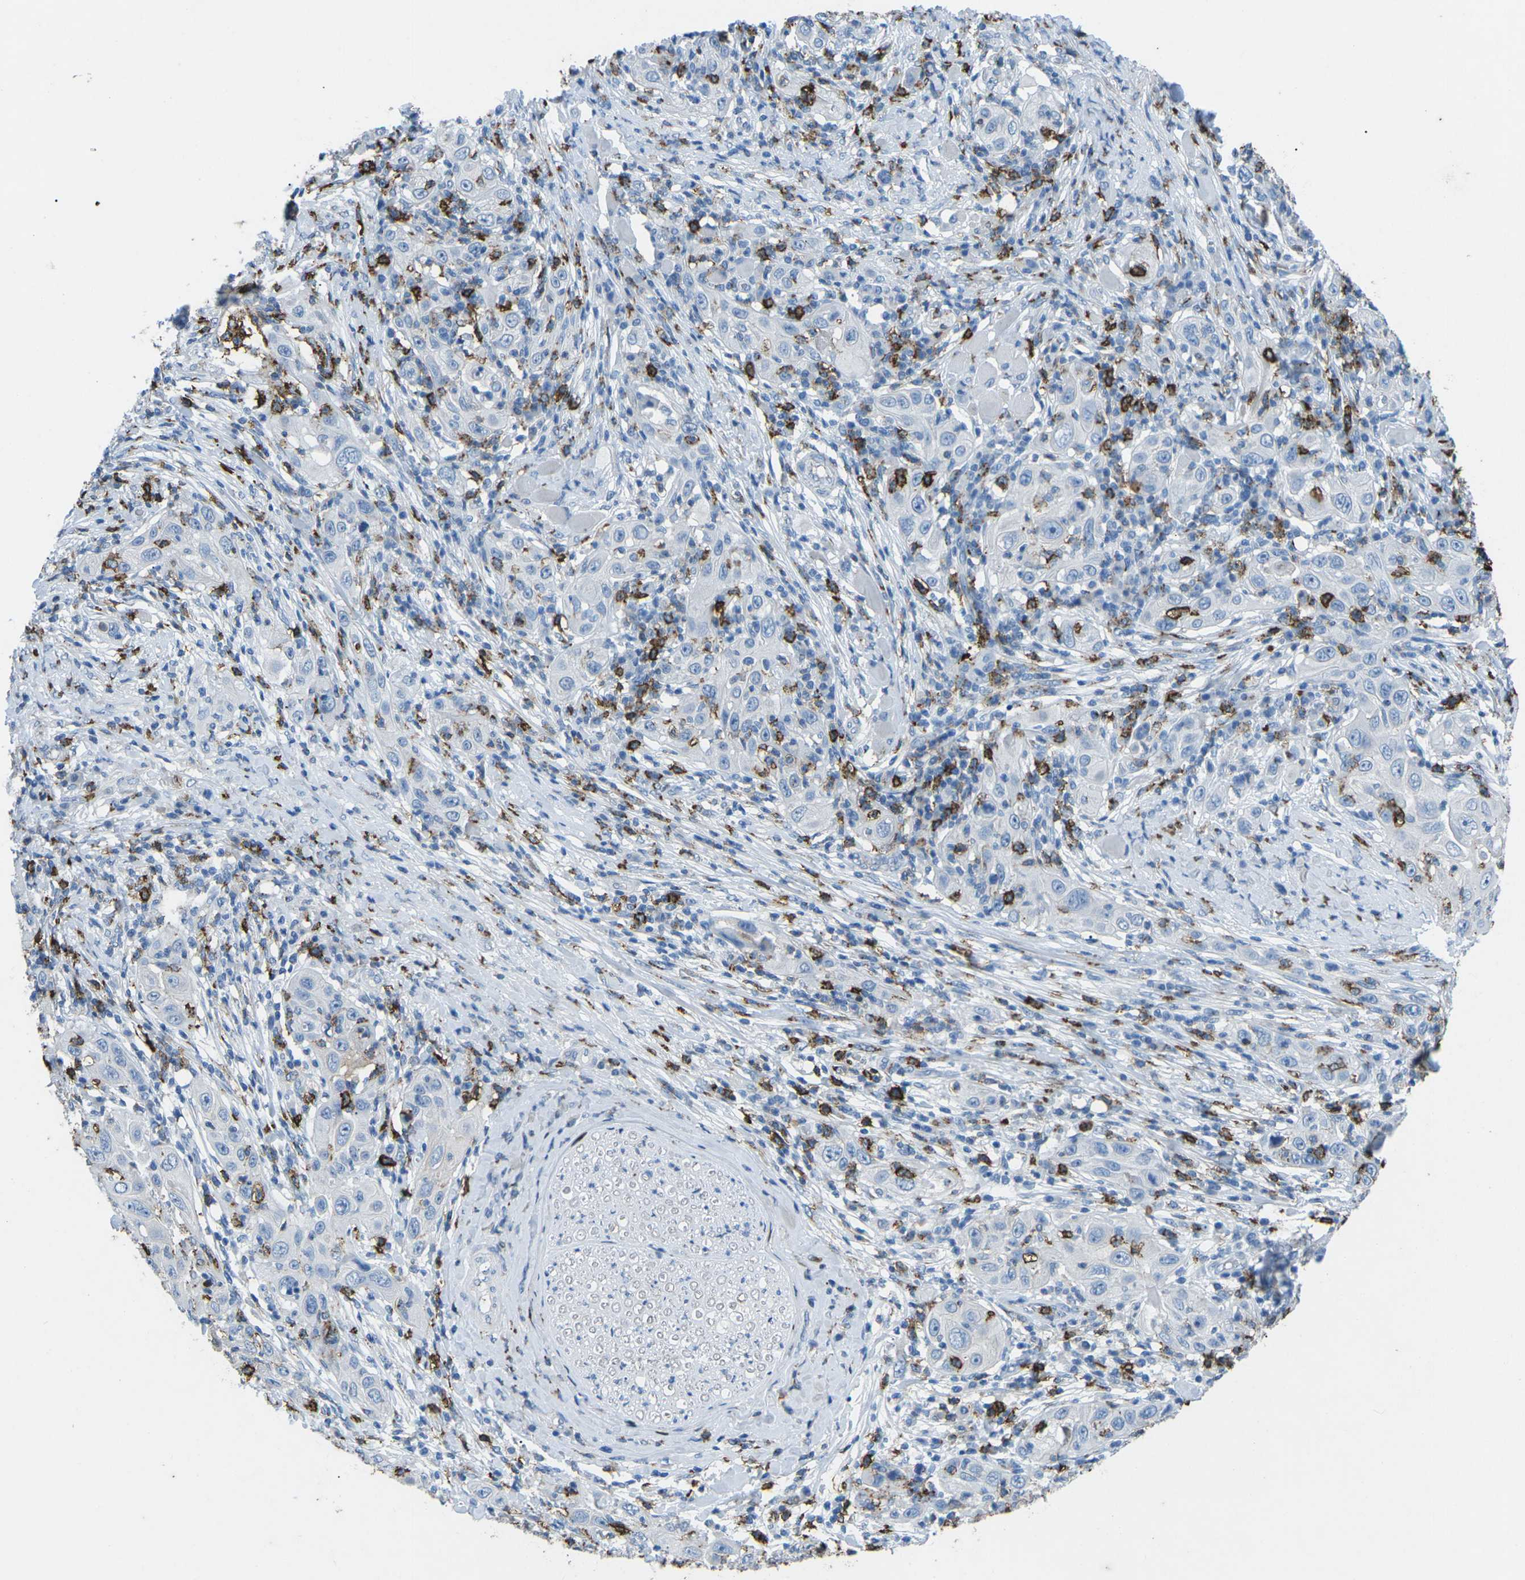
{"staining": {"intensity": "weak", "quantity": "<25%", "location": "cytoplasmic/membranous"}, "tissue": "skin cancer", "cell_type": "Tumor cells", "image_type": "cancer", "snomed": [{"axis": "morphology", "description": "Squamous cell carcinoma, NOS"}, {"axis": "topography", "description": "Skin"}], "caption": "Immunohistochemical staining of skin squamous cell carcinoma demonstrates no significant staining in tumor cells.", "gene": "CTAGE1", "patient": {"sex": "female", "age": 88}}